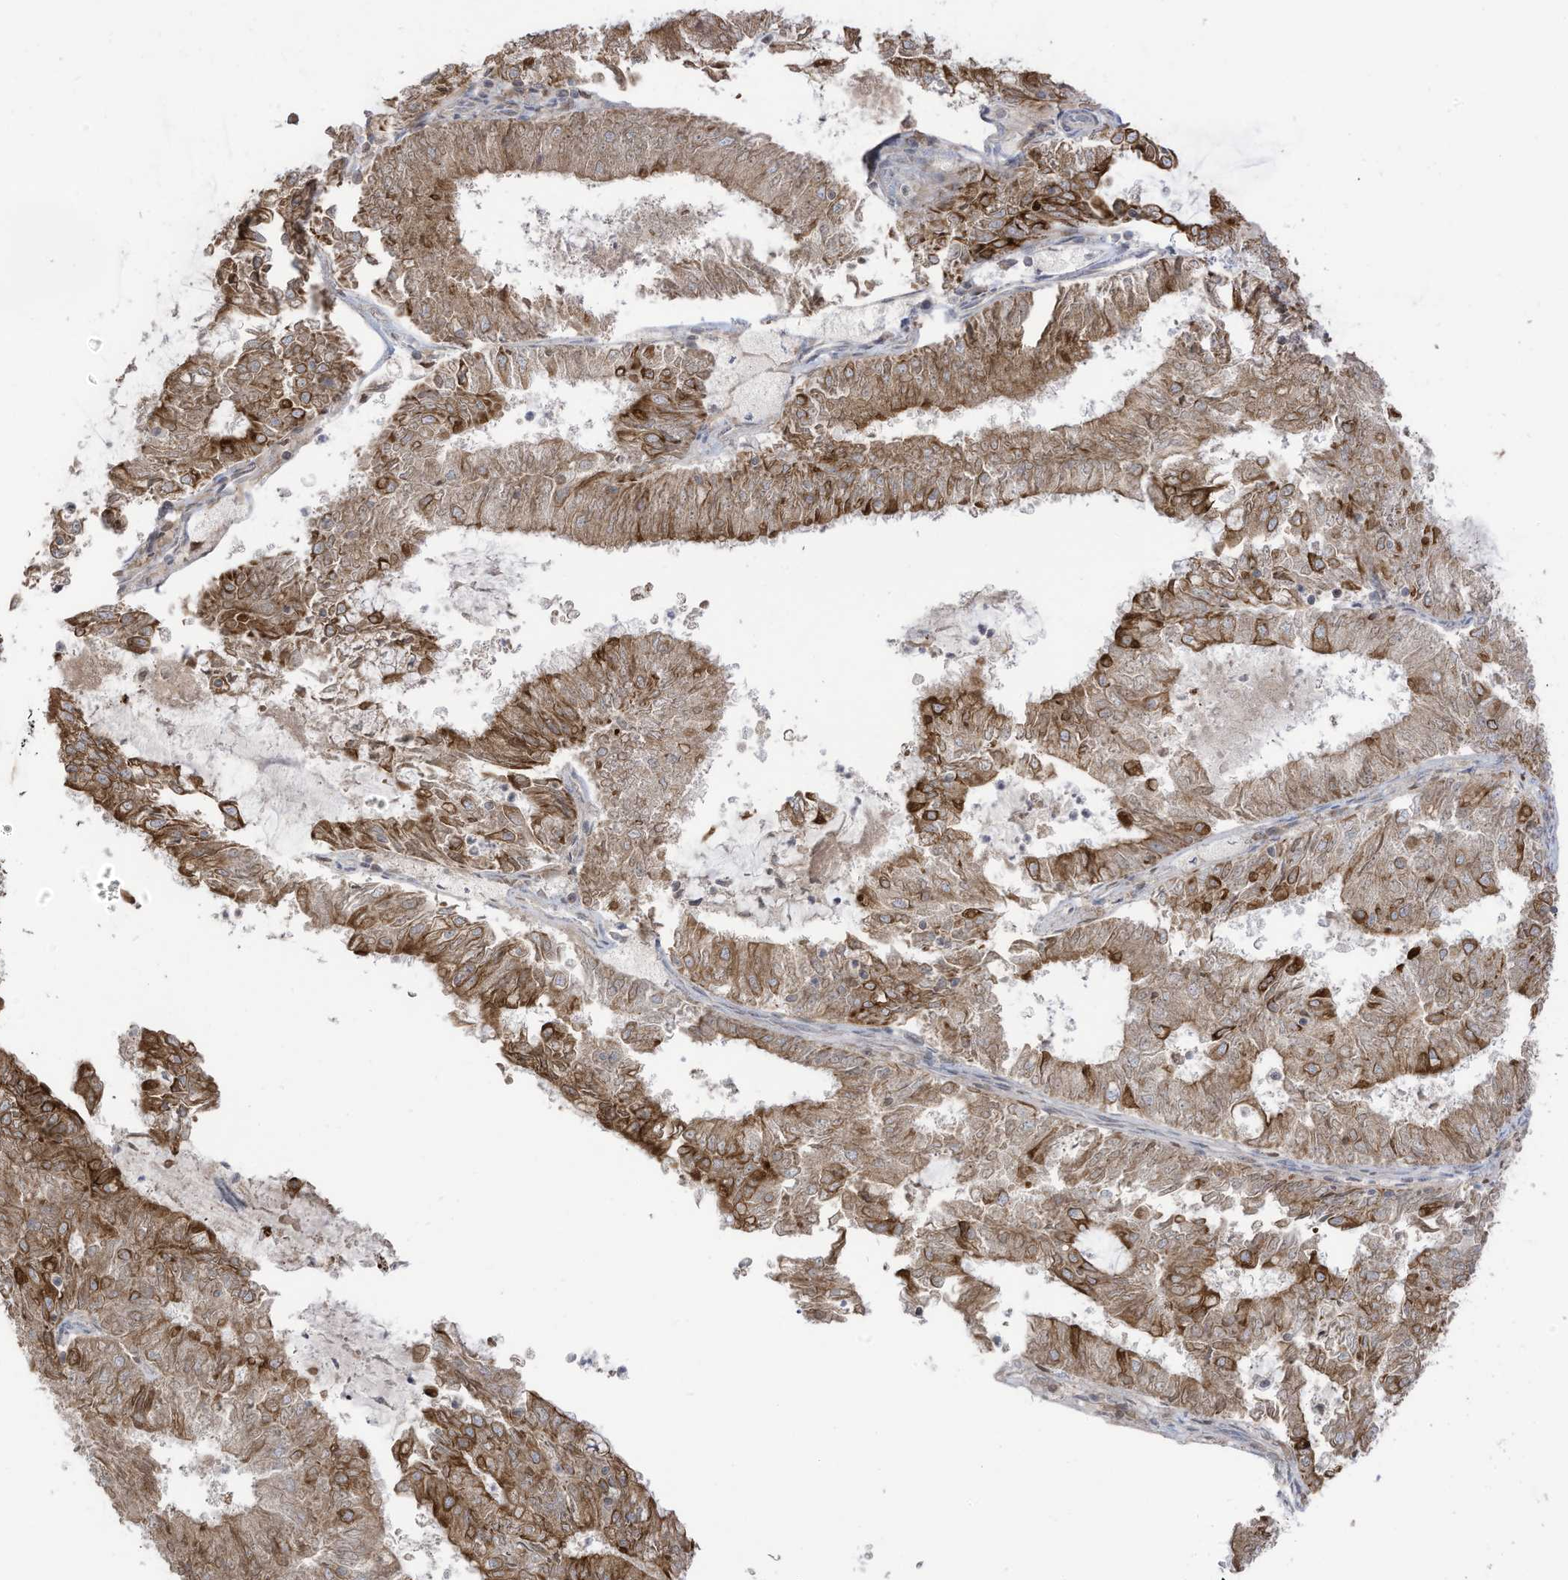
{"staining": {"intensity": "moderate", "quantity": ">75%", "location": "cytoplasmic/membranous"}, "tissue": "endometrial cancer", "cell_type": "Tumor cells", "image_type": "cancer", "snomed": [{"axis": "morphology", "description": "Adenocarcinoma, NOS"}, {"axis": "topography", "description": "Endometrium"}], "caption": "Tumor cells demonstrate medium levels of moderate cytoplasmic/membranous staining in about >75% of cells in adenocarcinoma (endometrial).", "gene": "CGAS", "patient": {"sex": "female", "age": 57}}